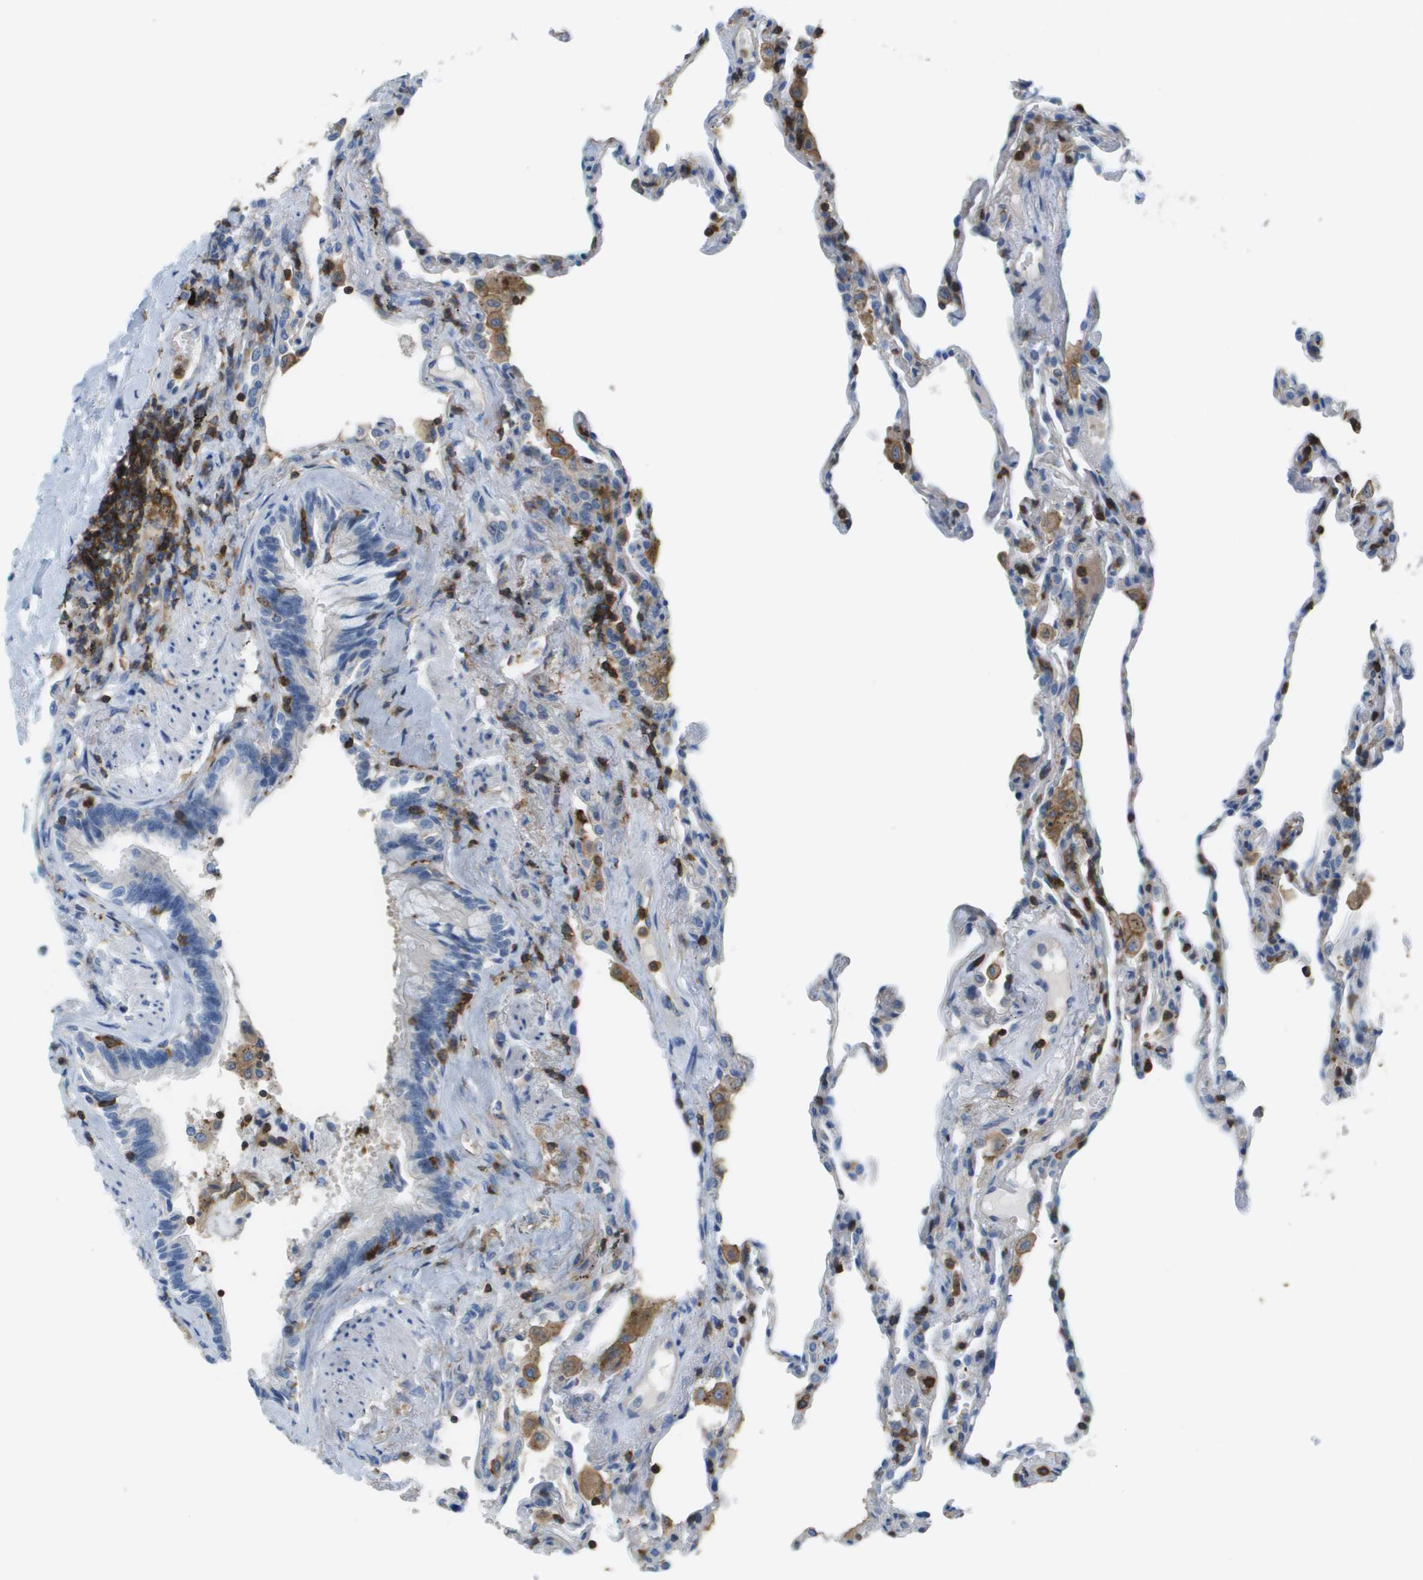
{"staining": {"intensity": "moderate", "quantity": "<25%", "location": "cytoplasmic/membranous"}, "tissue": "lung", "cell_type": "Alveolar cells", "image_type": "normal", "snomed": [{"axis": "morphology", "description": "Normal tissue, NOS"}, {"axis": "topography", "description": "Lung"}], "caption": "Moderate cytoplasmic/membranous positivity is seen in about <25% of alveolar cells in unremarkable lung.", "gene": "APBB1IP", "patient": {"sex": "male", "age": 59}}